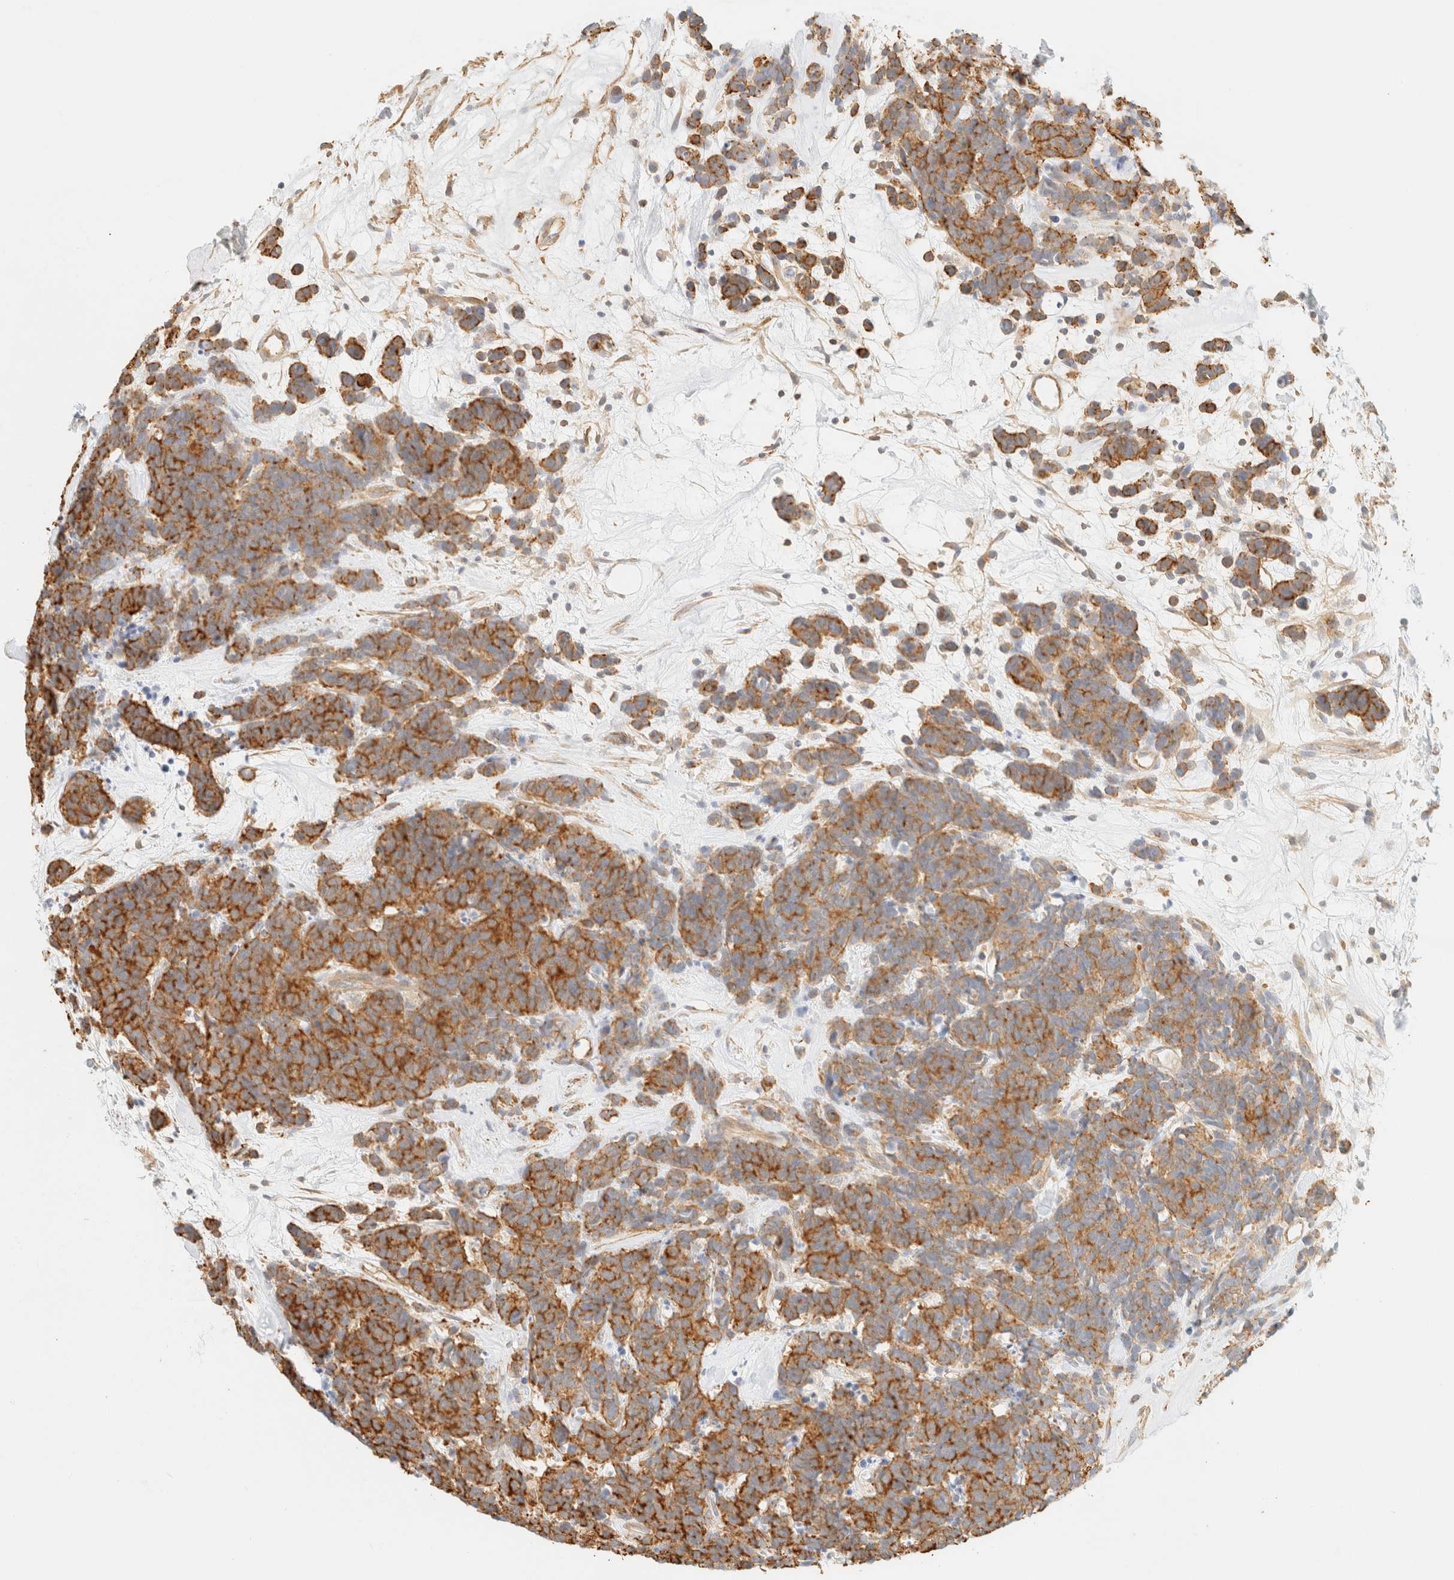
{"staining": {"intensity": "strong", "quantity": ">75%", "location": "cytoplasmic/membranous"}, "tissue": "carcinoid", "cell_type": "Tumor cells", "image_type": "cancer", "snomed": [{"axis": "morphology", "description": "Carcinoma, NOS"}, {"axis": "morphology", "description": "Carcinoid, malignant, NOS"}, {"axis": "topography", "description": "Urinary bladder"}], "caption": "Strong cytoplasmic/membranous expression is seen in approximately >75% of tumor cells in carcinoid.", "gene": "OTOP2", "patient": {"sex": "male", "age": 57}}